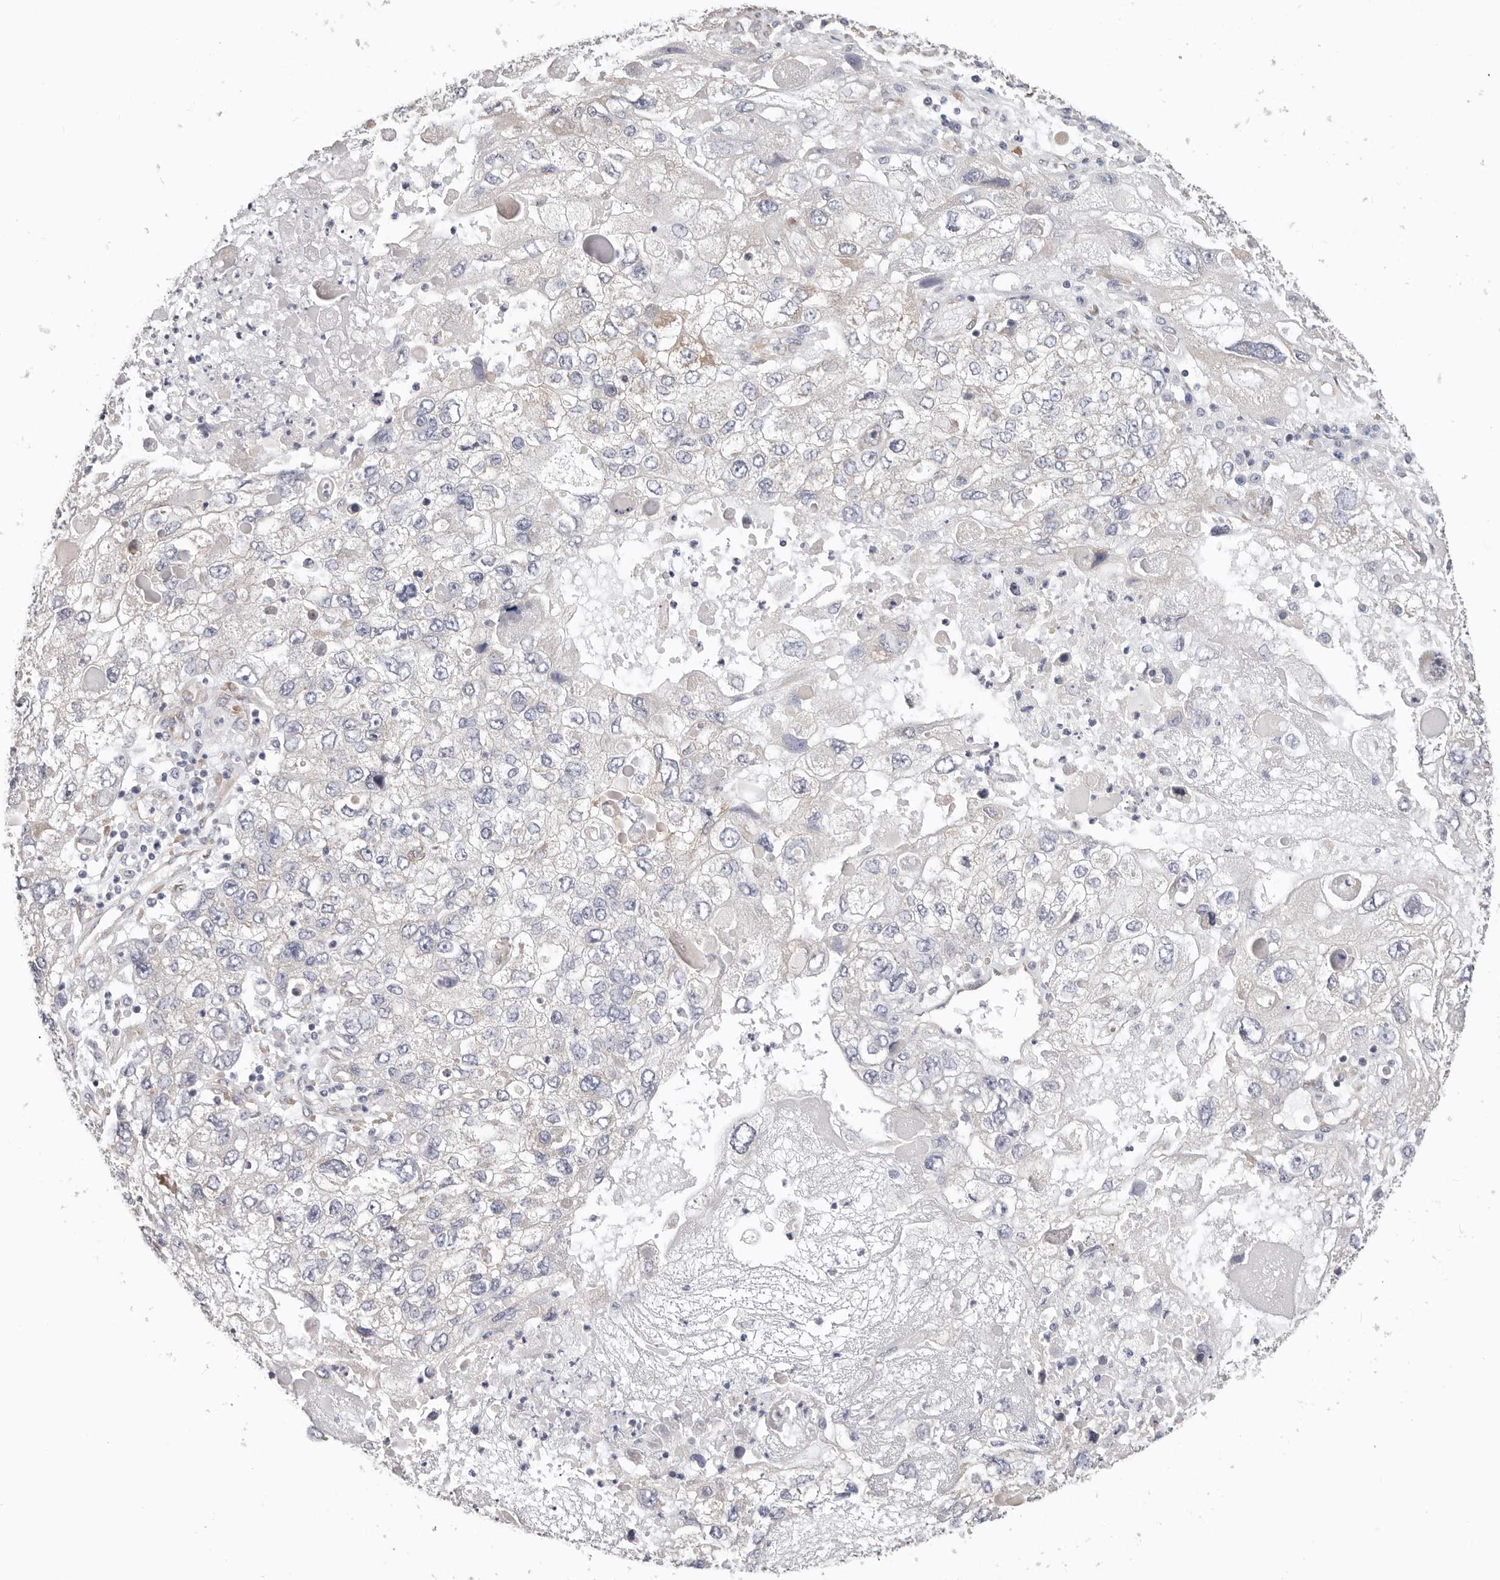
{"staining": {"intensity": "moderate", "quantity": "<25%", "location": "cytoplasmic/membranous"}, "tissue": "endometrial cancer", "cell_type": "Tumor cells", "image_type": "cancer", "snomed": [{"axis": "morphology", "description": "Adenocarcinoma, NOS"}, {"axis": "topography", "description": "Endometrium"}], "caption": "This is an image of immunohistochemistry staining of endometrial cancer, which shows moderate positivity in the cytoplasmic/membranous of tumor cells.", "gene": "AFDN", "patient": {"sex": "female", "age": 49}}